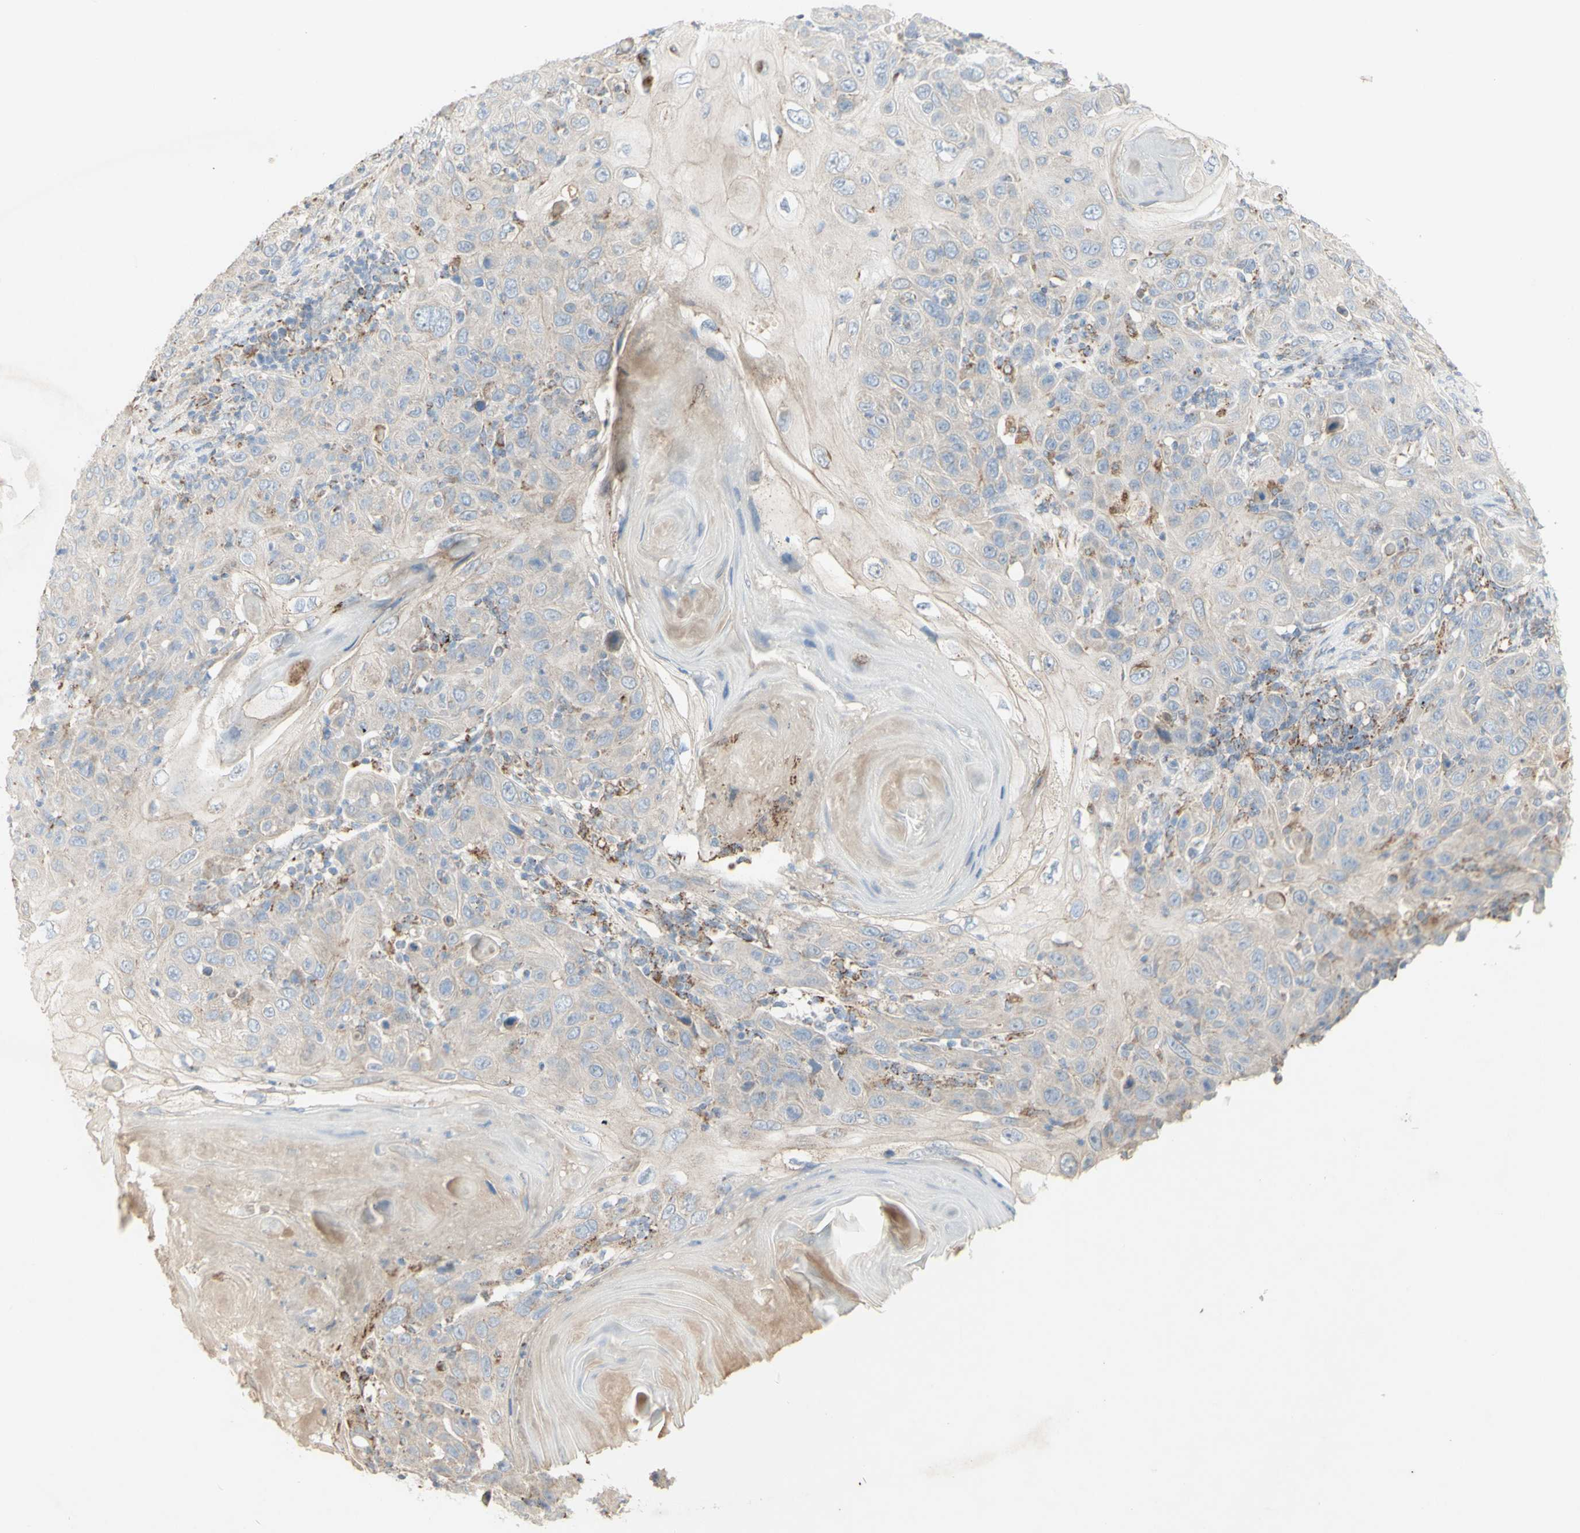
{"staining": {"intensity": "weak", "quantity": "<25%", "location": "cytoplasmic/membranous"}, "tissue": "skin cancer", "cell_type": "Tumor cells", "image_type": "cancer", "snomed": [{"axis": "morphology", "description": "Squamous cell carcinoma, NOS"}, {"axis": "topography", "description": "Skin"}], "caption": "This is an IHC histopathology image of human skin squamous cell carcinoma. There is no staining in tumor cells.", "gene": "CNTNAP1", "patient": {"sex": "female", "age": 88}}